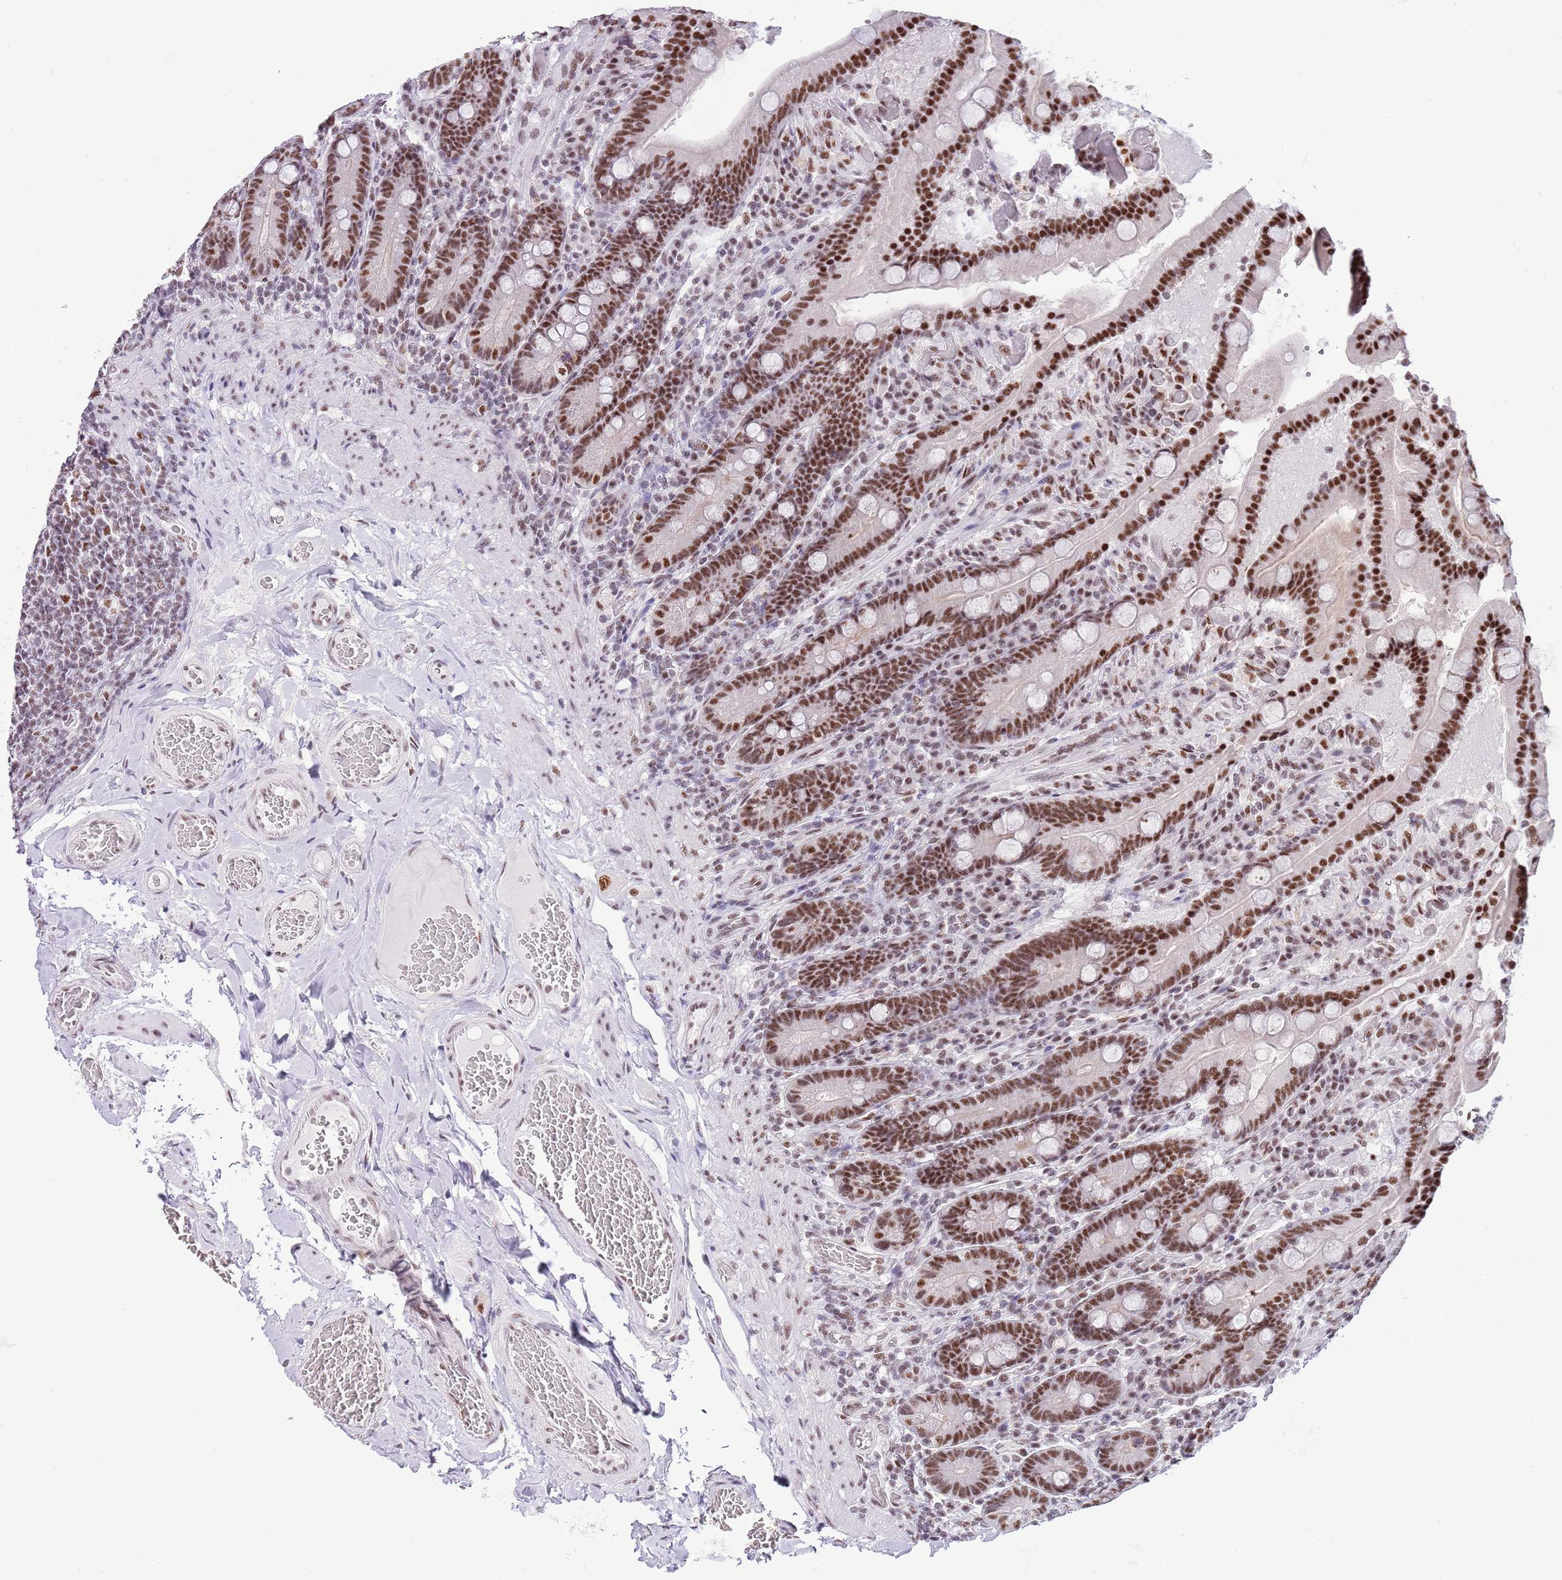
{"staining": {"intensity": "strong", "quantity": ">75%", "location": "nuclear"}, "tissue": "duodenum", "cell_type": "Glandular cells", "image_type": "normal", "snomed": [{"axis": "morphology", "description": "Normal tissue, NOS"}, {"axis": "topography", "description": "Duodenum"}], "caption": "The image shows a brown stain indicating the presence of a protein in the nuclear of glandular cells in duodenum.", "gene": "SF3A2", "patient": {"sex": "female", "age": 62}}